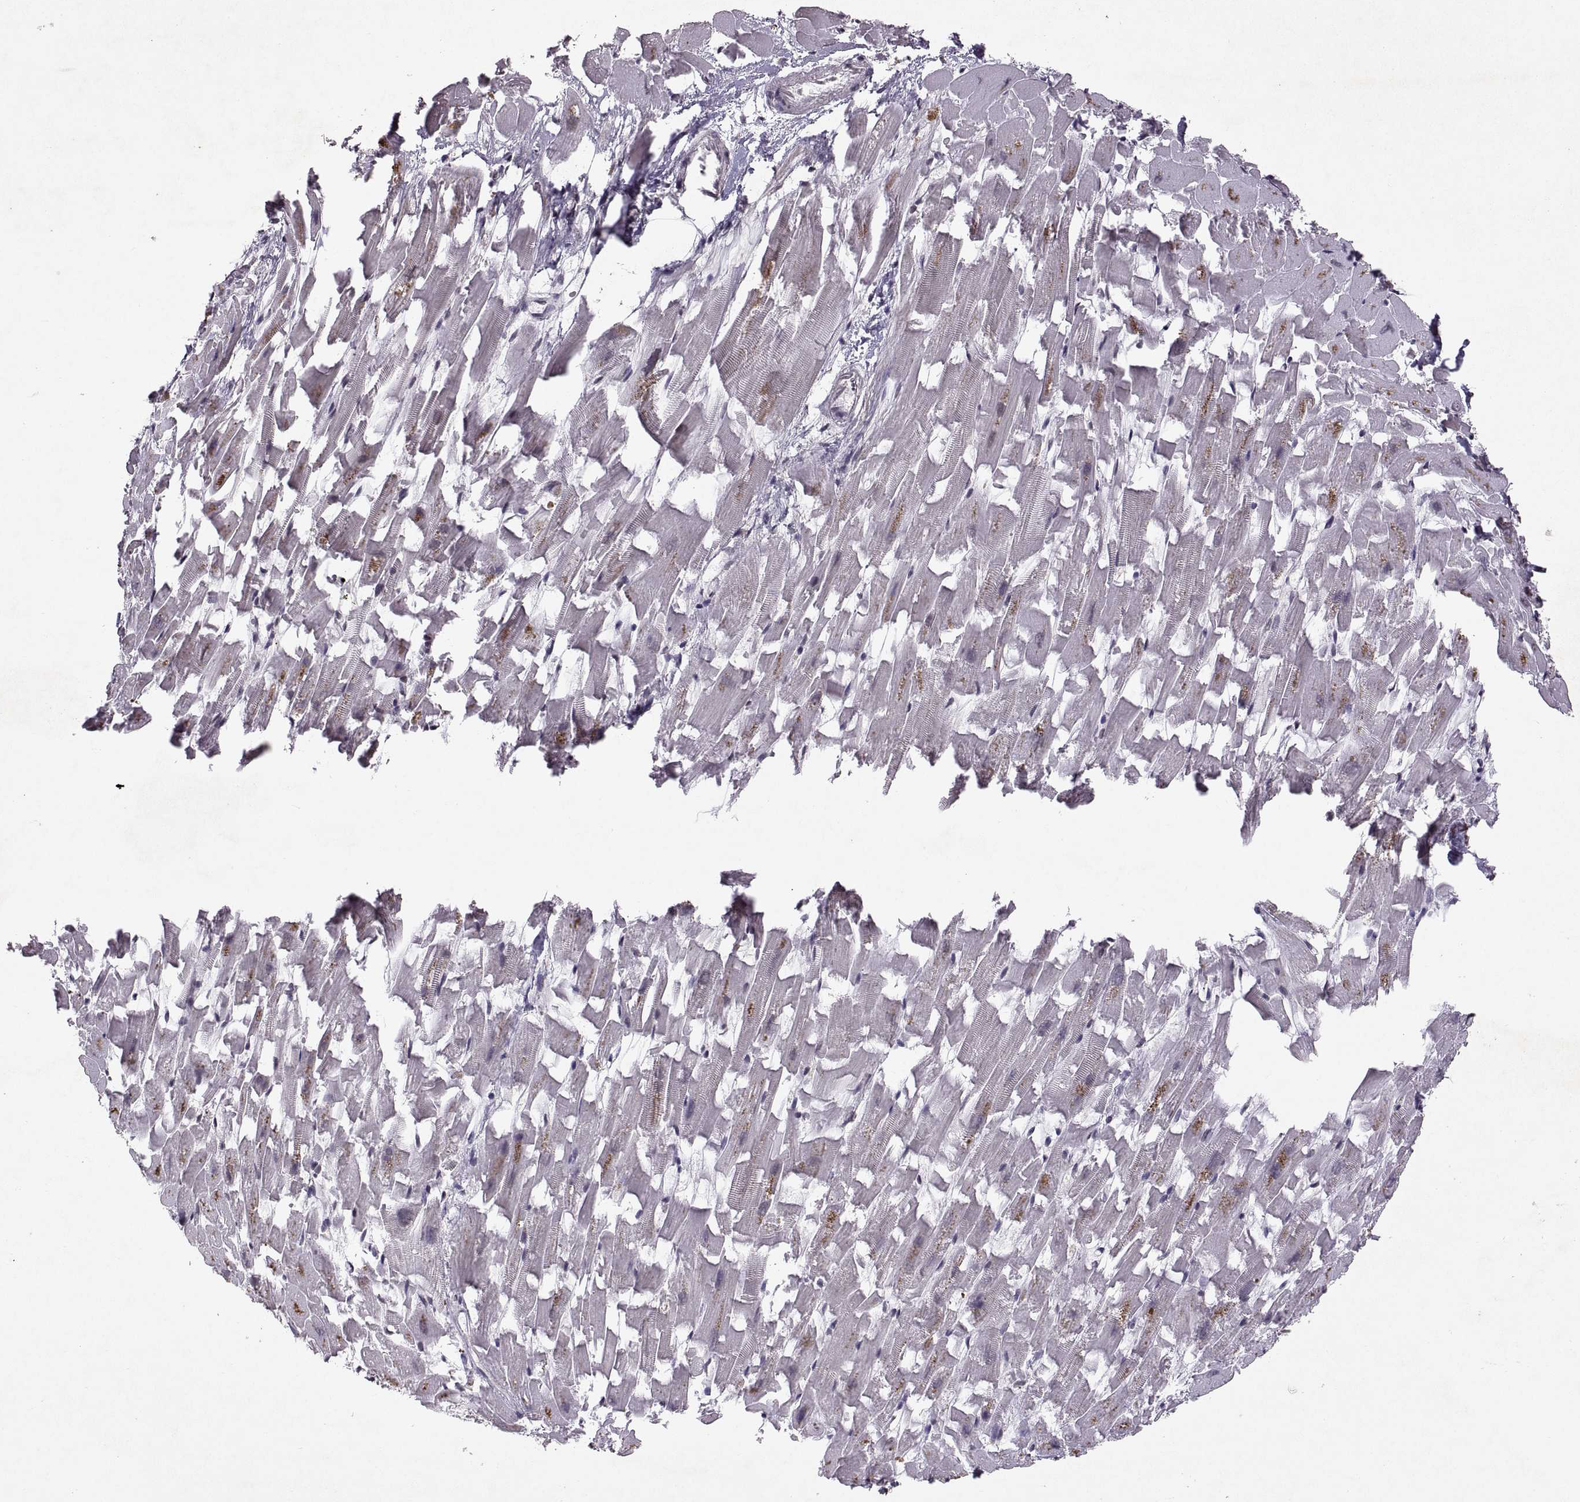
{"staining": {"intensity": "strong", "quantity": "<25%", "location": "nuclear"}, "tissue": "heart muscle", "cell_type": "Cardiomyocytes", "image_type": "normal", "snomed": [{"axis": "morphology", "description": "Normal tissue, NOS"}, {"axis": "topography", "description": "Heart"}], "caption": "The micrograph demonstrates a brown stain indicating the presence of a protein in the nuclear of cardiomyocytes in heart muscle. The protein is stained brown, and the nuclei are stained in blue (DAB IHC with brightfield microscopy, high magnification).", "gene": "MT1E", "patient": {"sex": "female", "age": 64}}